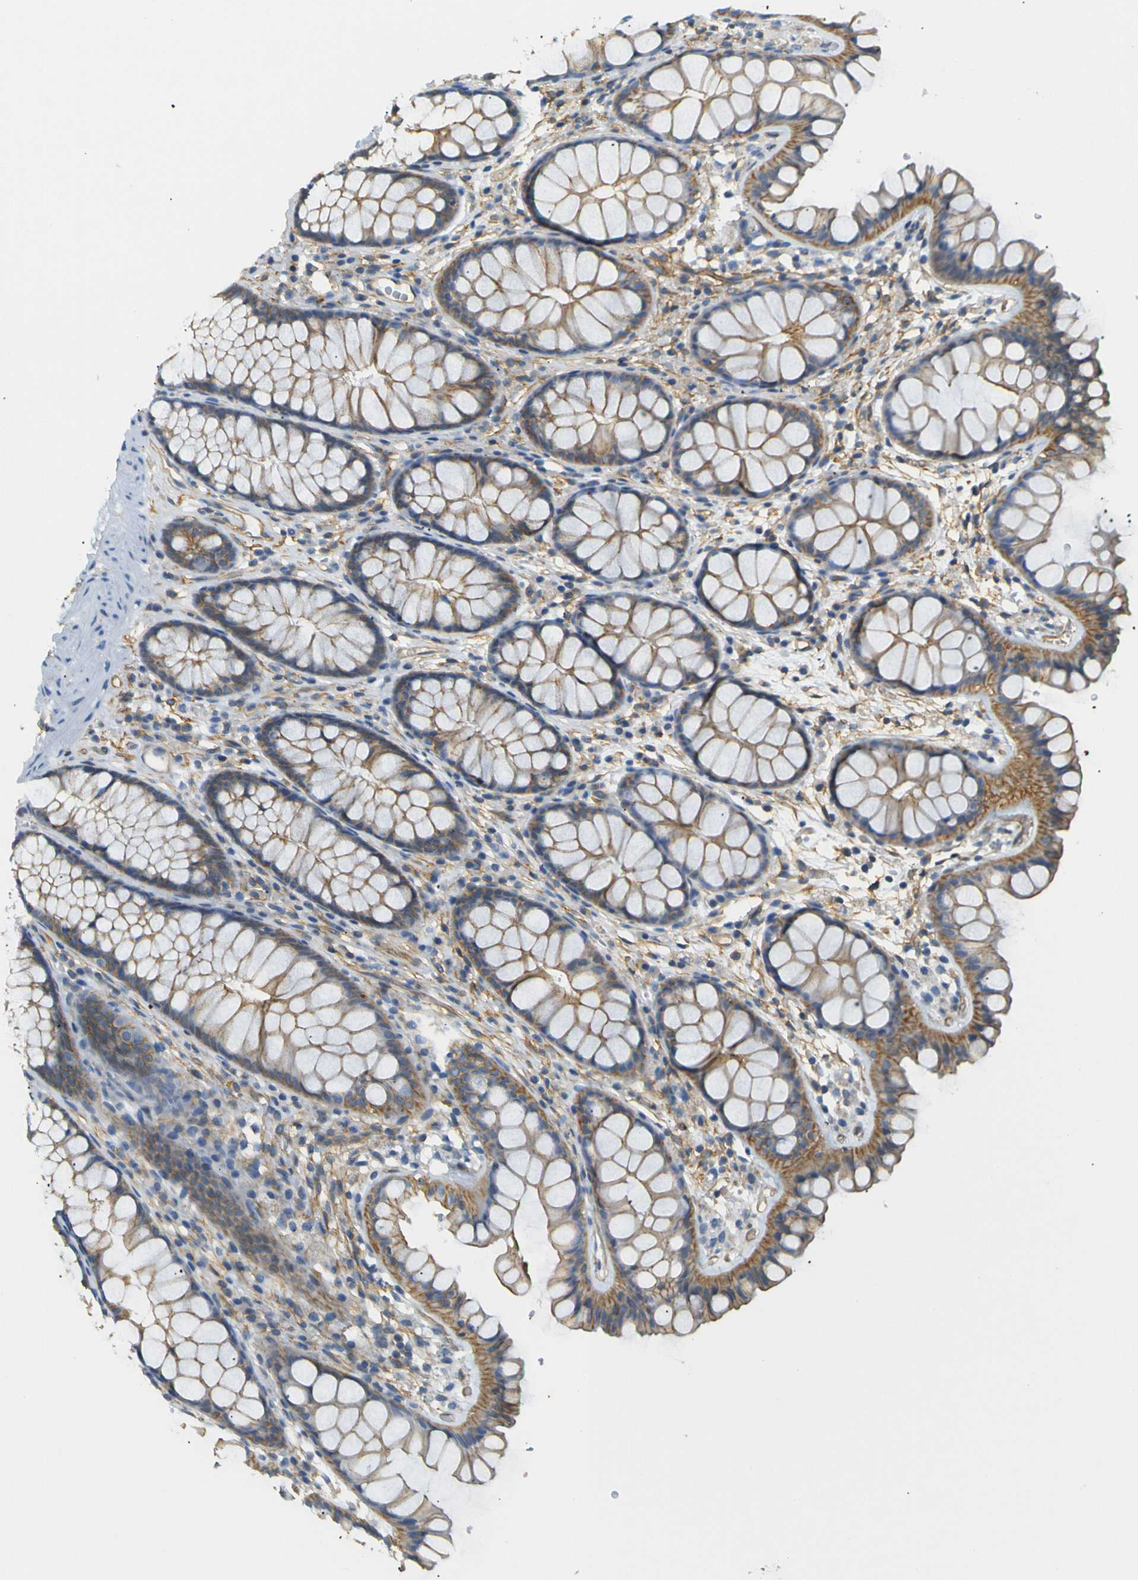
{"staining": {"intensity": "moderate", "quantity": ">75%", "location": "cytoplasmic/membranous"}, "tissue": "colon", "cell_type": "Endothelial cells", "image_type": "normal", "snomed": [{"axis": "morphology", "description": "Normal tissue, NOS"}, {"axis": "topography", "description": "Colon"}], "caption": "High-power microscopy captured an immunohistochemistry (IHC) image of unremarkable colon, revealing moderate cytoplasmic/membranous expression in approximately >75% of endothelial cells. (DAB (3,3'-diaminobenzidine) IHC with brightfield microscopy, high magnification).", "gene": "SPTBN1", "patient": {"sex": "female", "age": 55}}